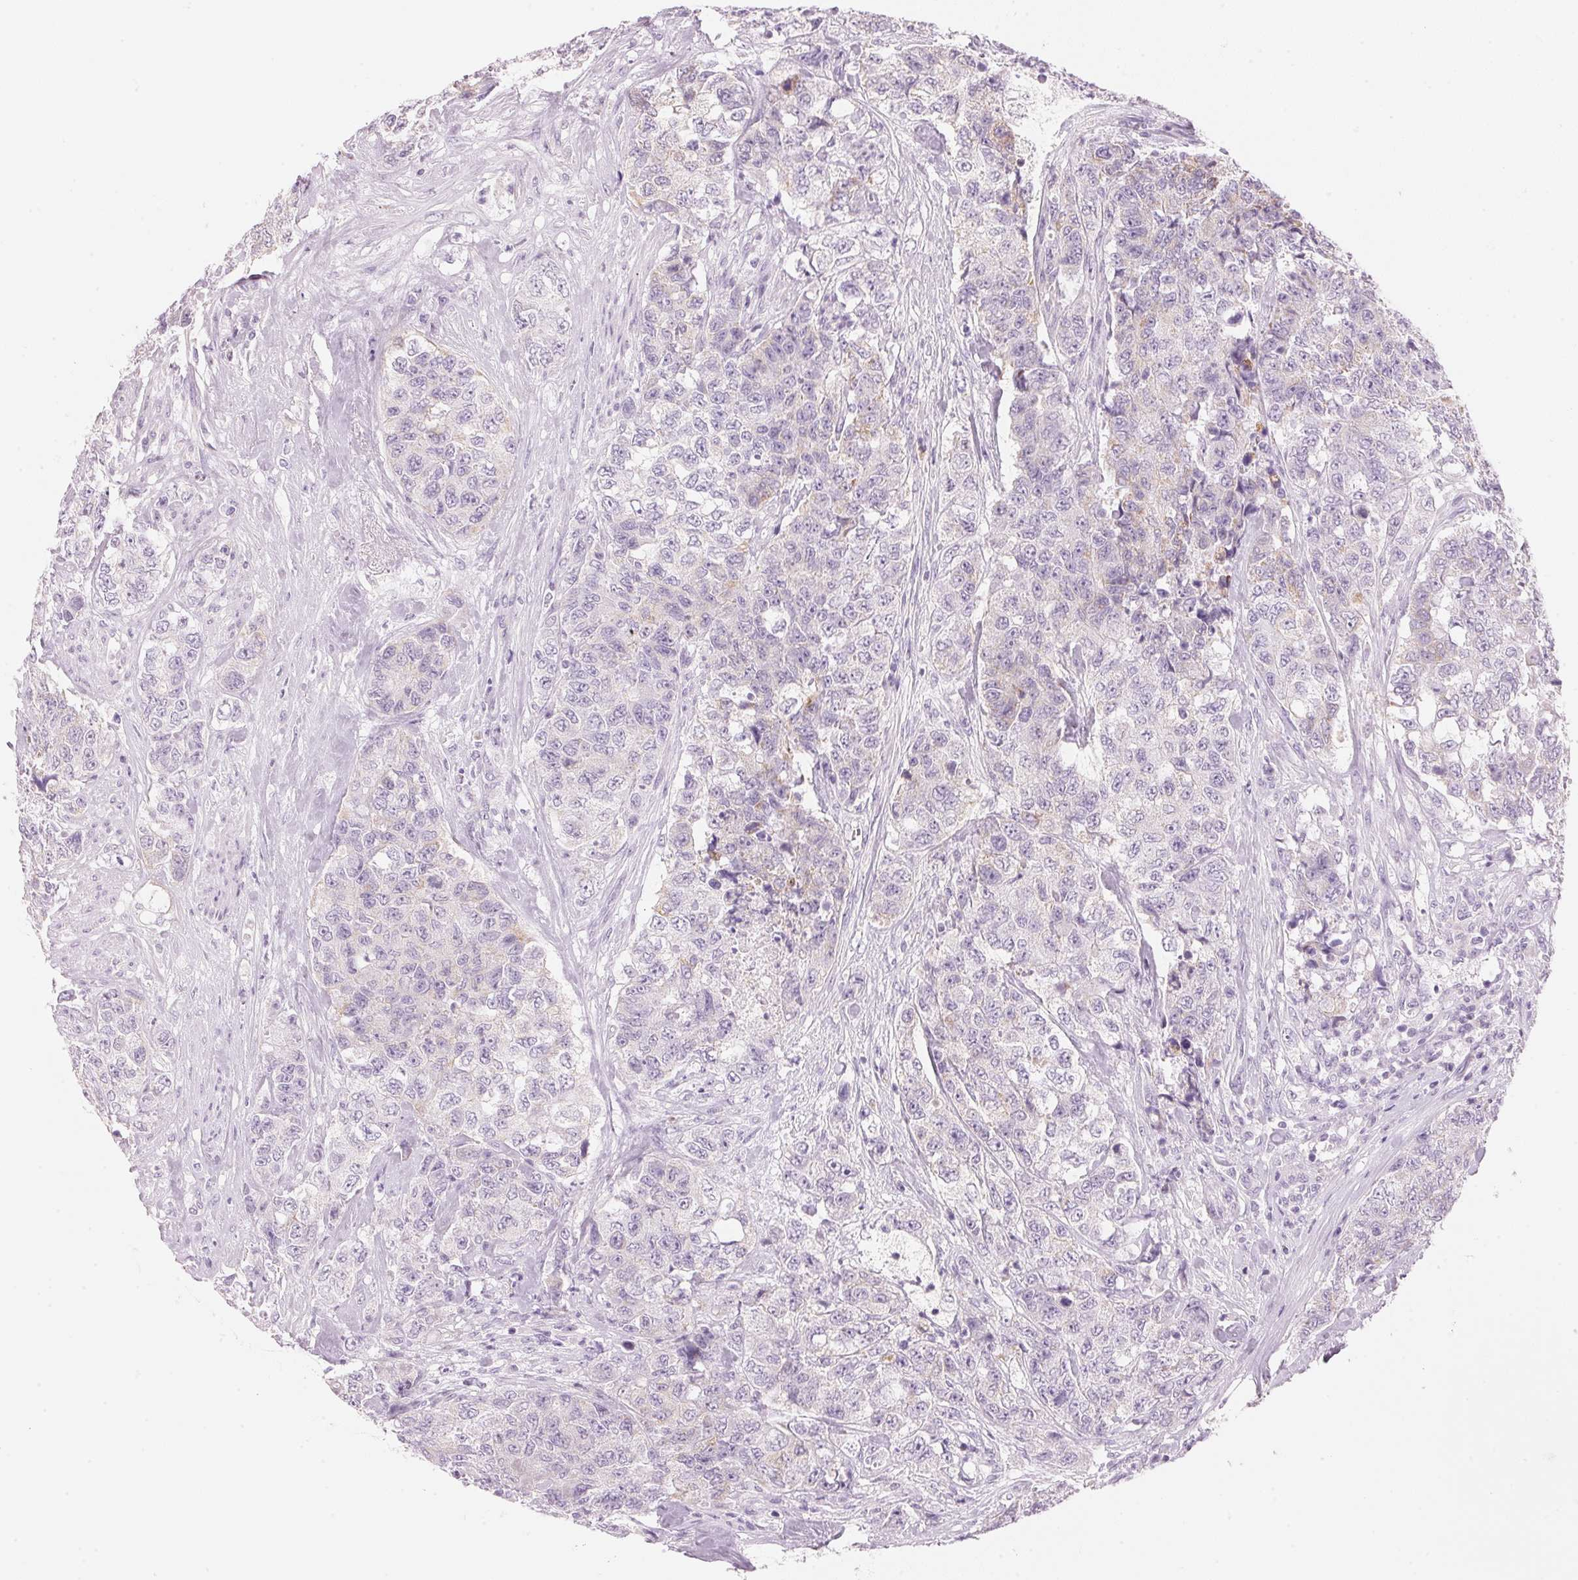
{"staining": {"intensity": "negative", "quantity": "none", "location": "none"}, "tissue": "urothelial cancer", "cell_type": "Tumor cells", "image_type": "cancer", "snomed": [{"axis": "morphology", "description": "Urothelial carcinoma, High grade"}, {"axis": "topography", "description": "Urinary bladder"}], "caption": "Tumor cells show no significant protein staining in urothelial cancer.", "gene": "HOXB13", "patient": {"sex": "female", "age": 78}}